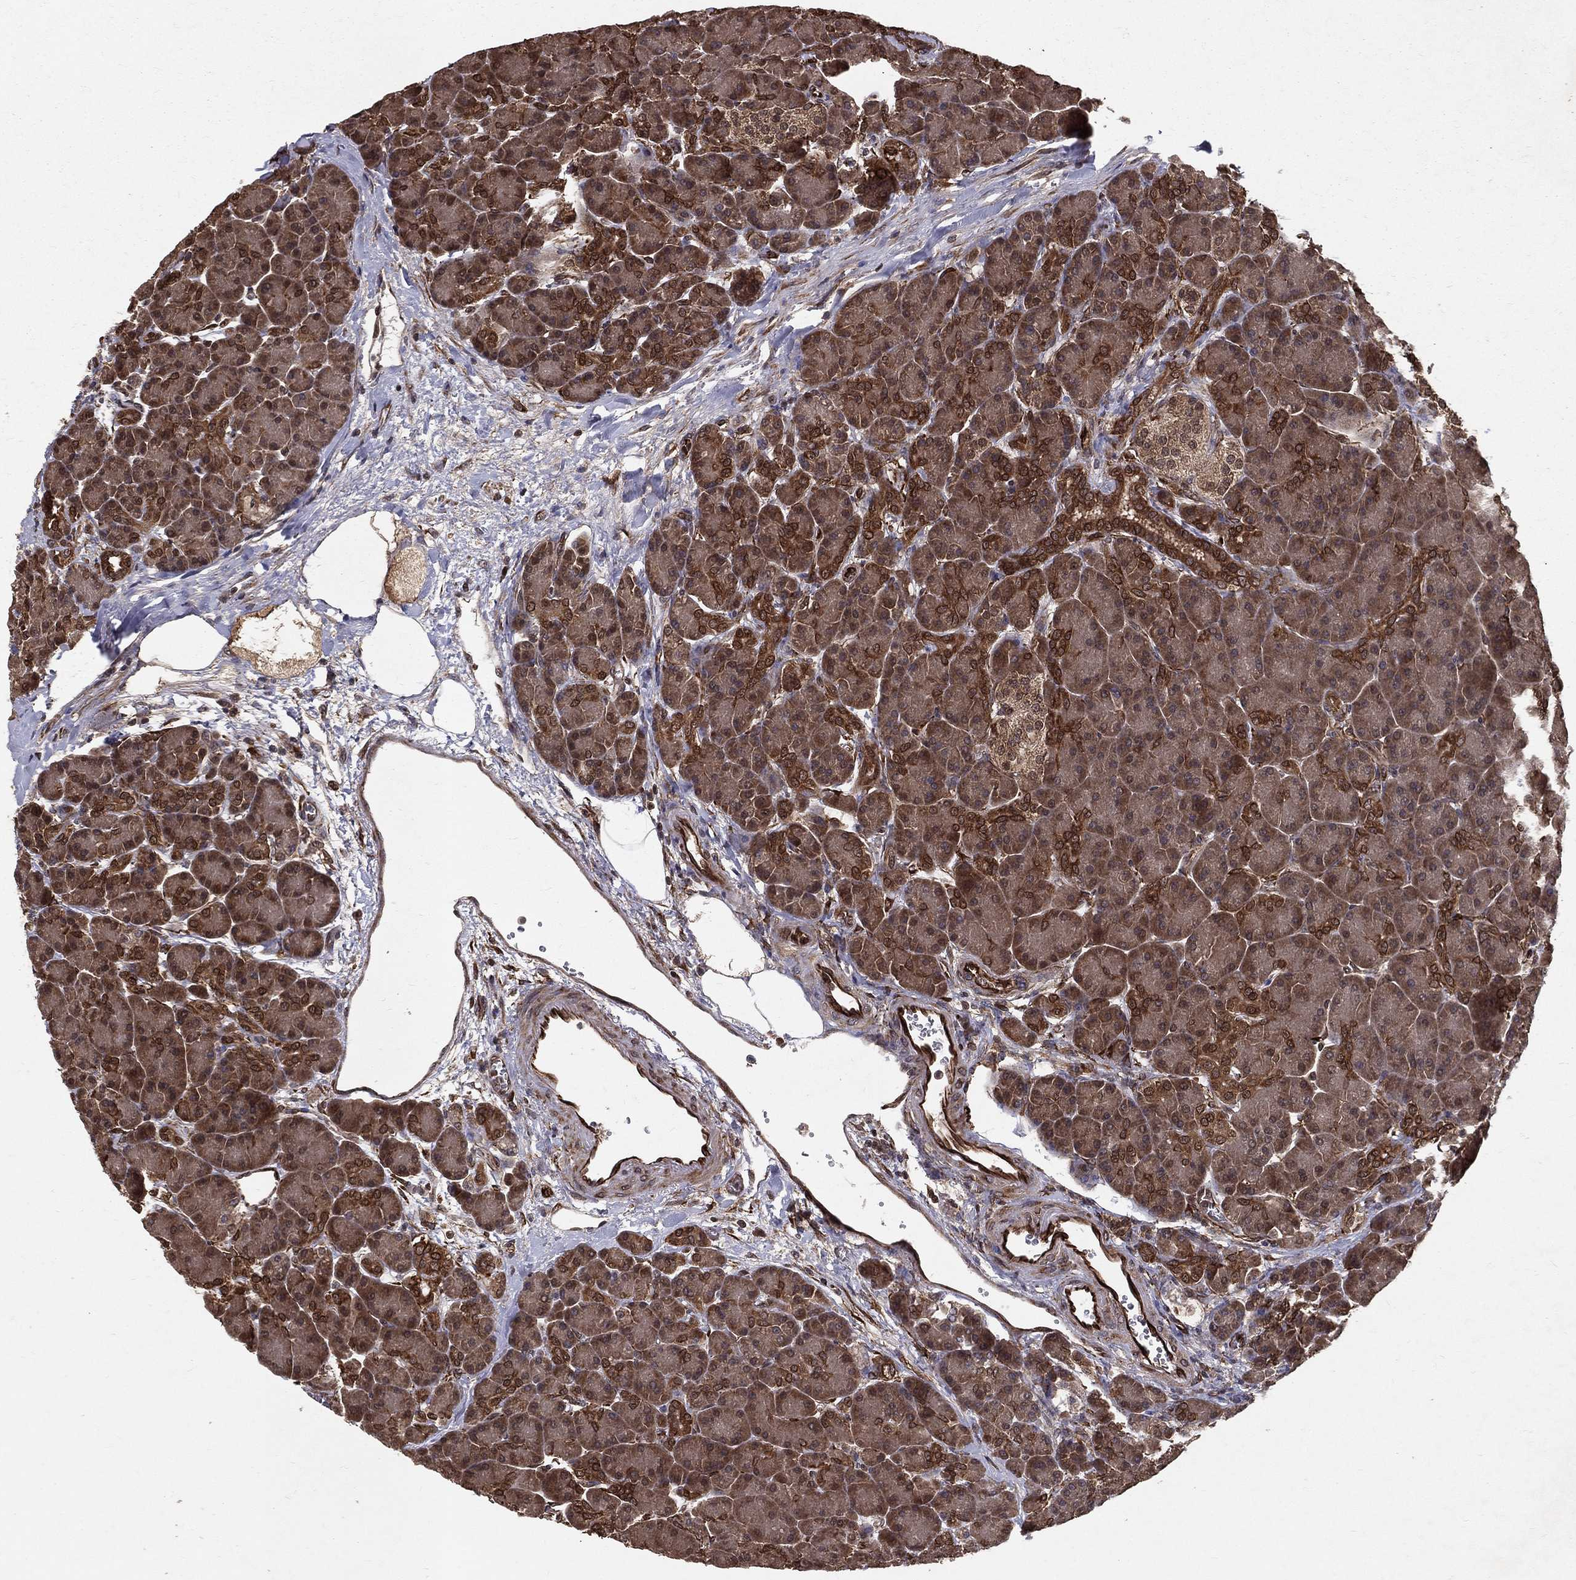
{"staining": {"intensity": "strong", "quantity": "<25%", "location": "cytoplasmic/membranous"}, "tissue": "pancreas", "cell_type": "Exocrine glandular cells", "image_type": "normal", "snomed": [{"axis": "morphology", "description": "Normal tissue, NOS"}, {"axis": "topography", "description": "Pancreas"}], "caption": "The micrograph reveals staining of benign pancreas, revealing strong cytoplasmic/membranous protein staining (brown color) within exocrine glandular cells.", "gene": "CERS2", "patient": {"sex": "female", "age": 63}}